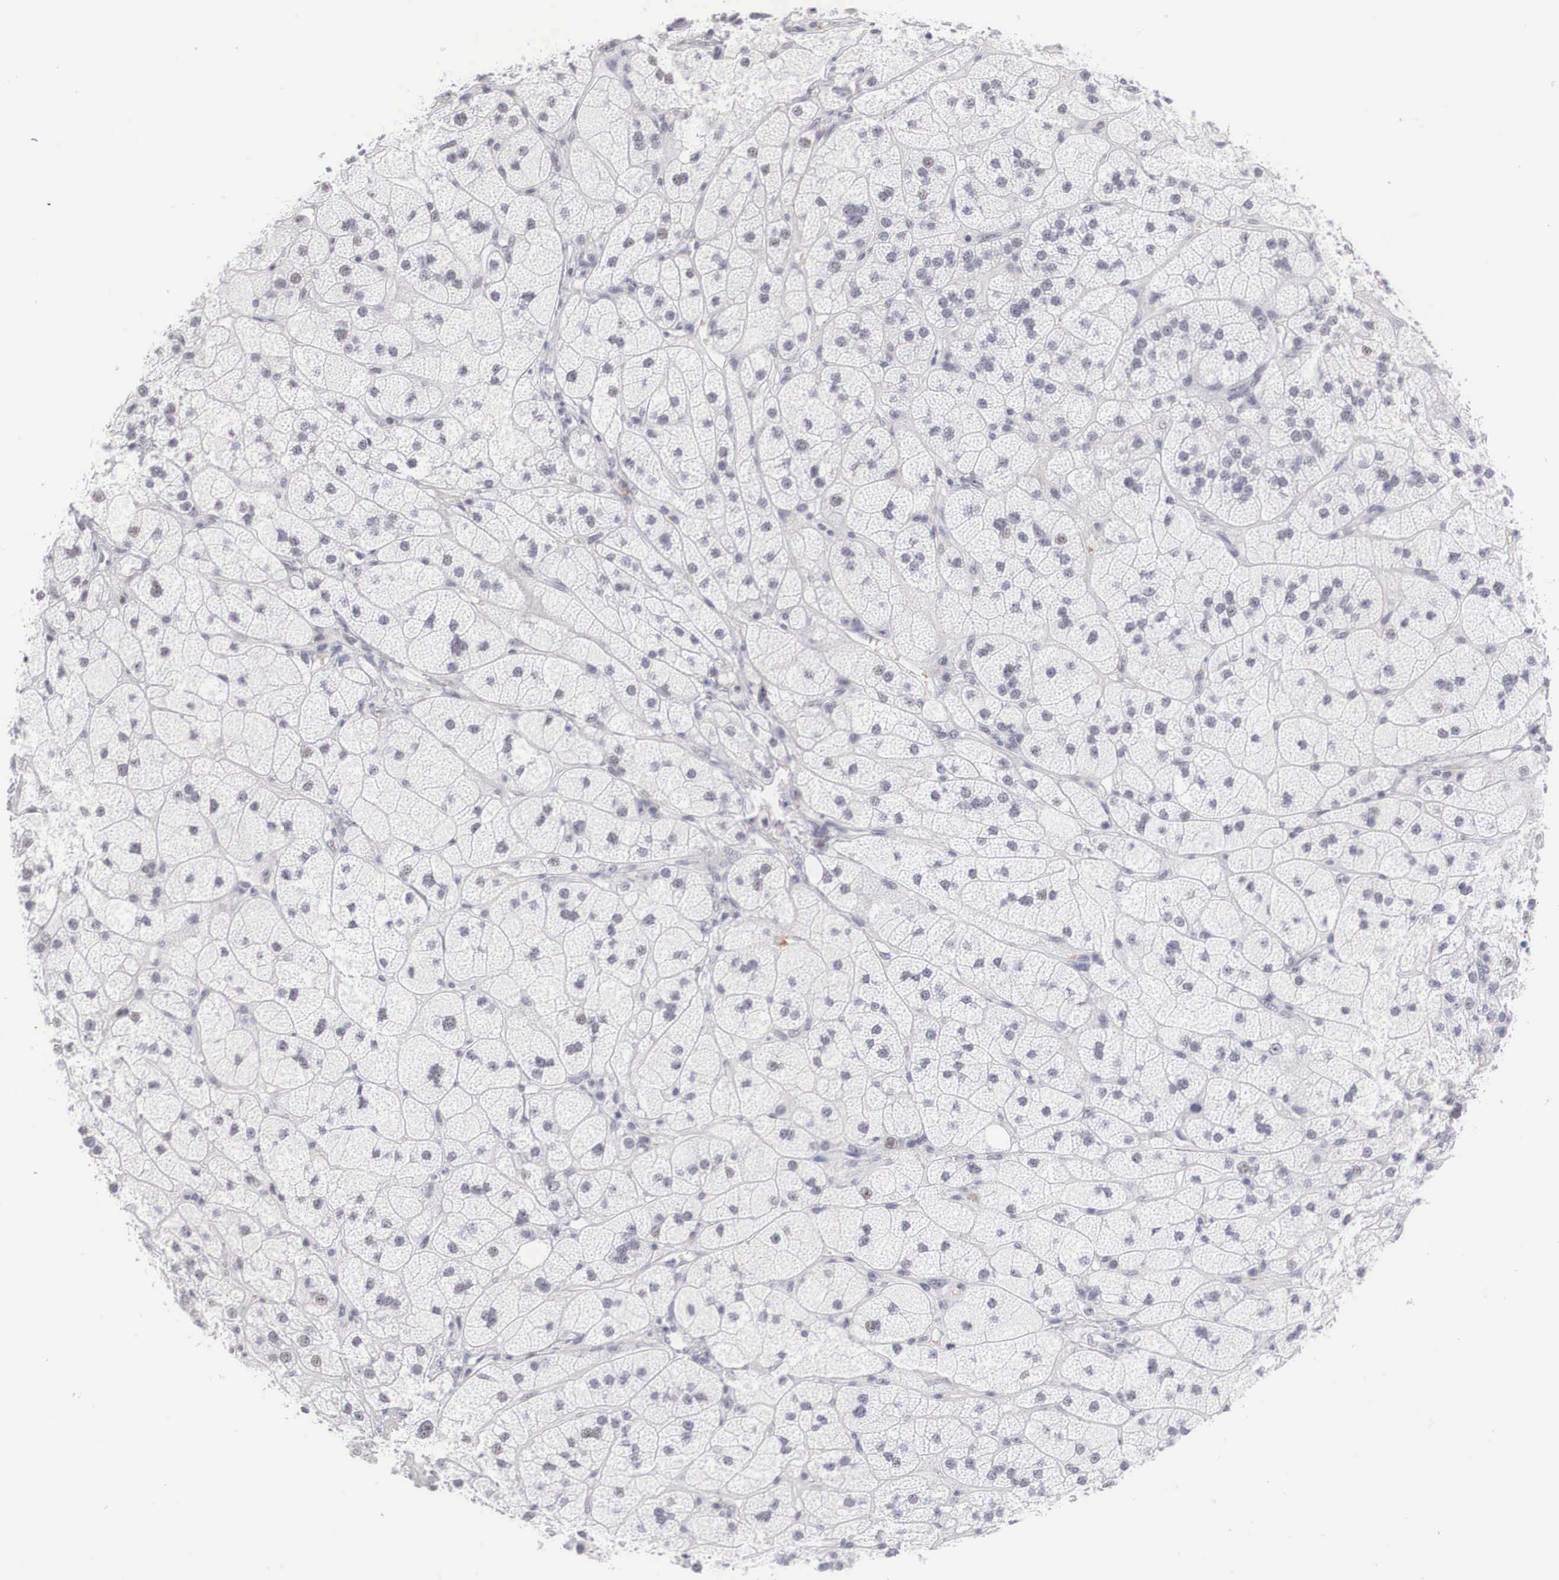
{"staining": {"intensity": "negative", "quantity": "none", "location": "none"}, "tissue": "adrenal gland", "cell_type": "Glandular cells", "image_type": "normal", "snomed": [{"axis": "morphology", "description": "Normal tissue, NOS"}, {"axis": "topography", "description": "Adrenal gland"}], "caption": "Glandular cells show no significant protein positivity in unremarkable adrenal gland. (Brightfield microscopy of DAB (3,3'-diaminobenzidine) immunohistochemistry (IHC) at high magnification).", "gene": "FAM47A", "patient": {"sex": "female", "age": 60}}